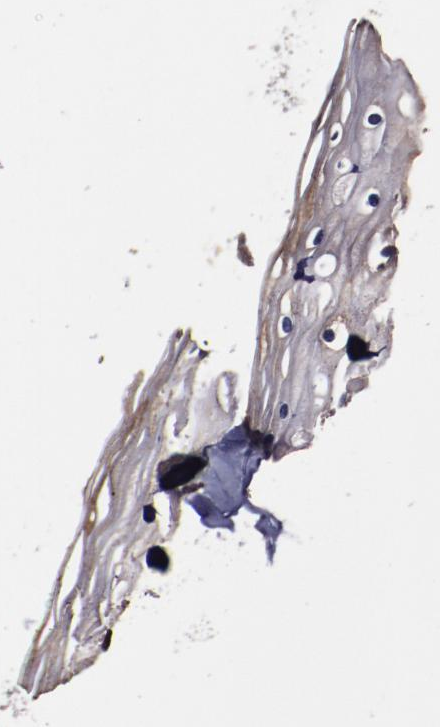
{"staining": {"intensity": "weak", "quantity": "25%-75%", "location": "nuclear"}, "tissue": "vagina", "cell_type": "Squamous epithelial cells", "image_type": "normal", "snomed": [{"axis": "morphology", "description": "Normal tissue, NOS"}, {"axis": "topography", "description": "Vagina"}], "caption": "The histopathology image shows immunohistochemical staining of unremarkable vagina. There is weak nuclear expression is seen in about 25%-75% of squamous epithelial cells.", "gene": "APEX1", "patient": {"sex": "female", "age": 46}}